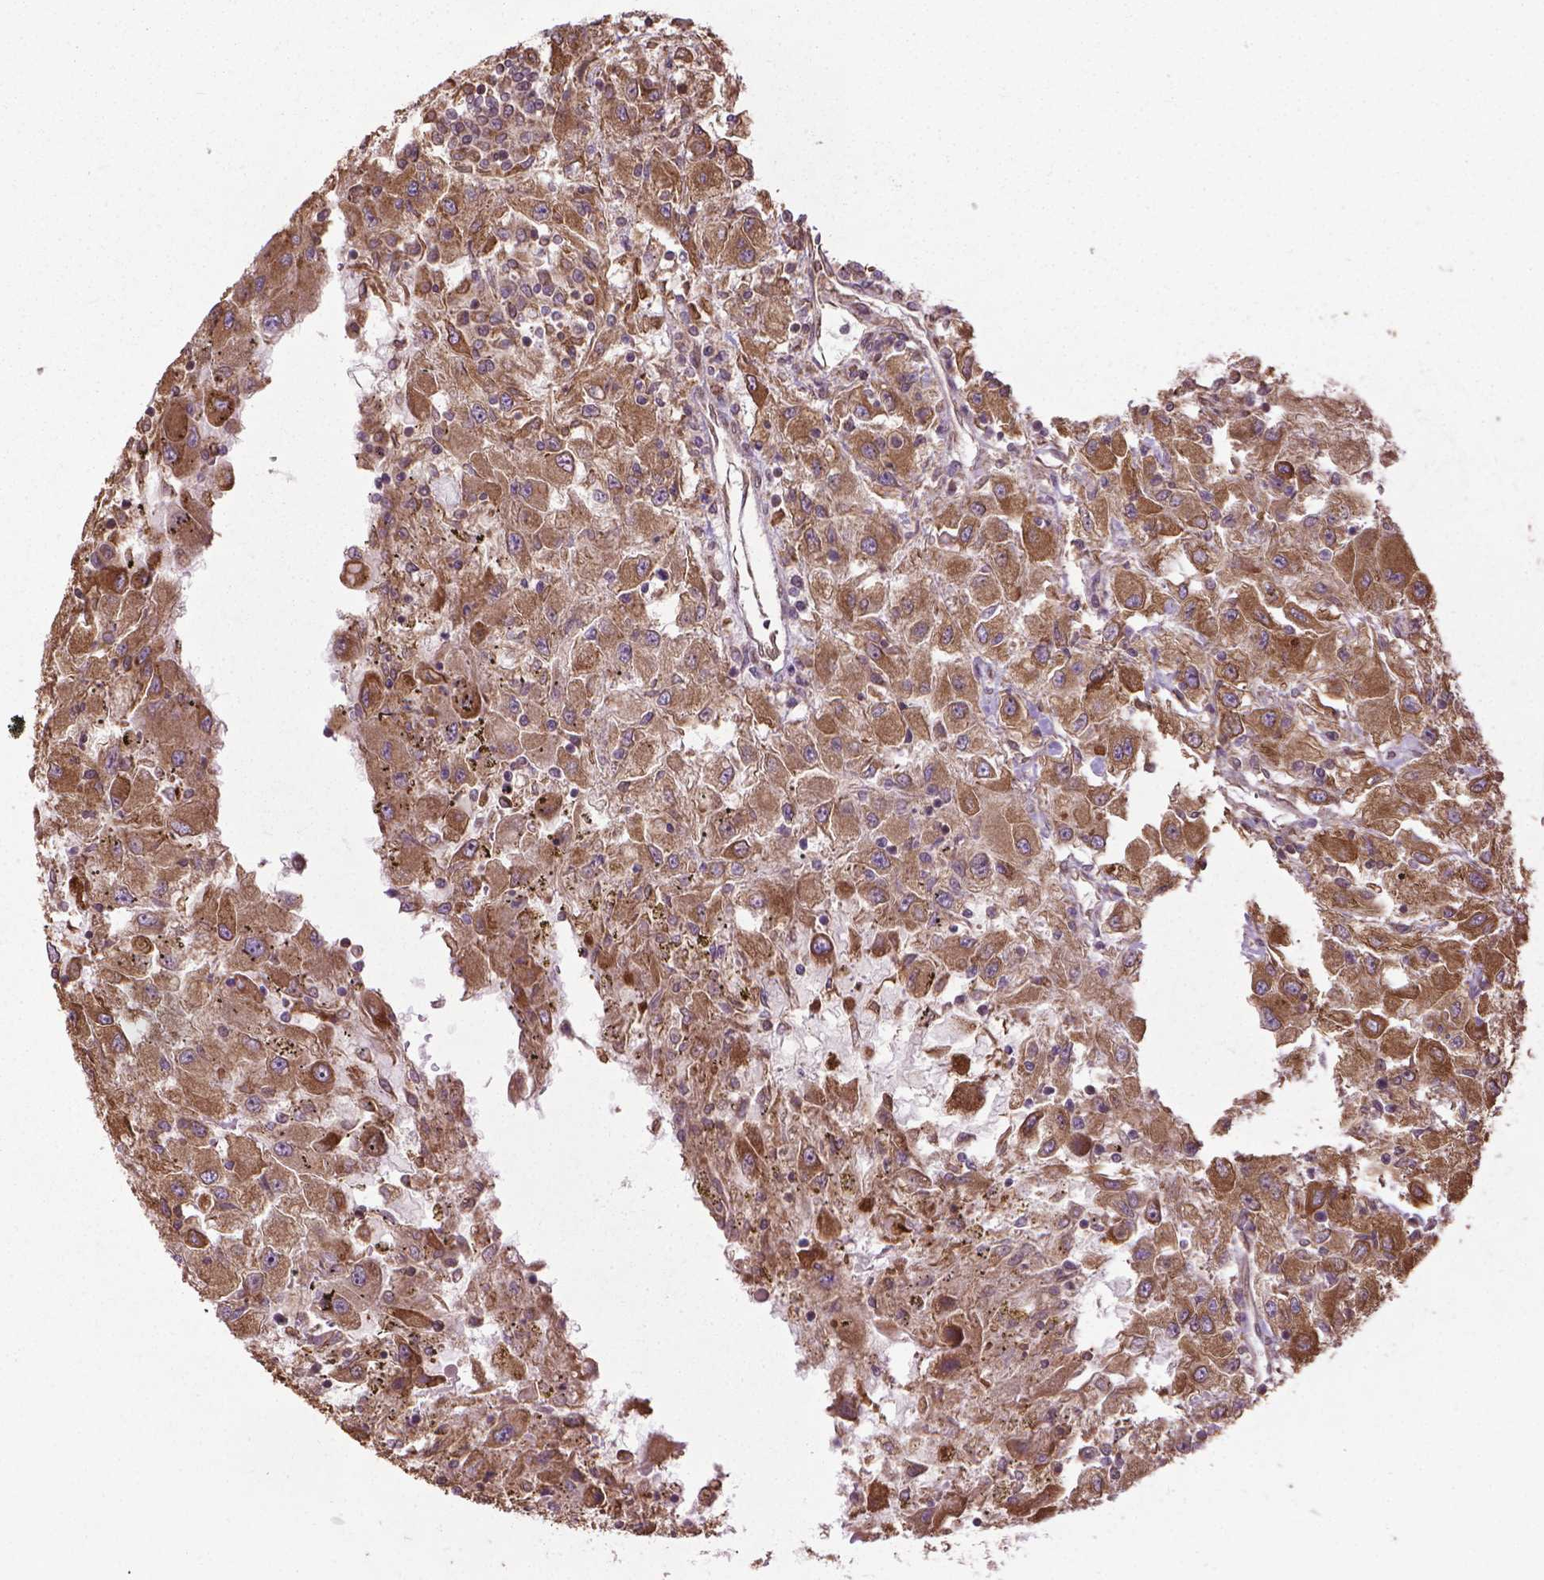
{"staining": {"intensity": "moderate", "quantity": ">75%", "location": "cytoplasmic/membranous"}, "tissue": "renal cancer", "cell_type": "Tumor cells", "image_type": "cancer", "snomed": [{"axis": "morphology", "description": "Adenocarcinoma, NOS"}, {"axis": "topography", "description": "Kidney"}], "caption": "This micrograph reveals IHC staining of adenocarcinoma (renal), with medium moderate cytoplasmic/membranous staining in approximately >75% of tumor cells.", "gene": "GAS1", "patient": {"sex": "female", "age": 67}}